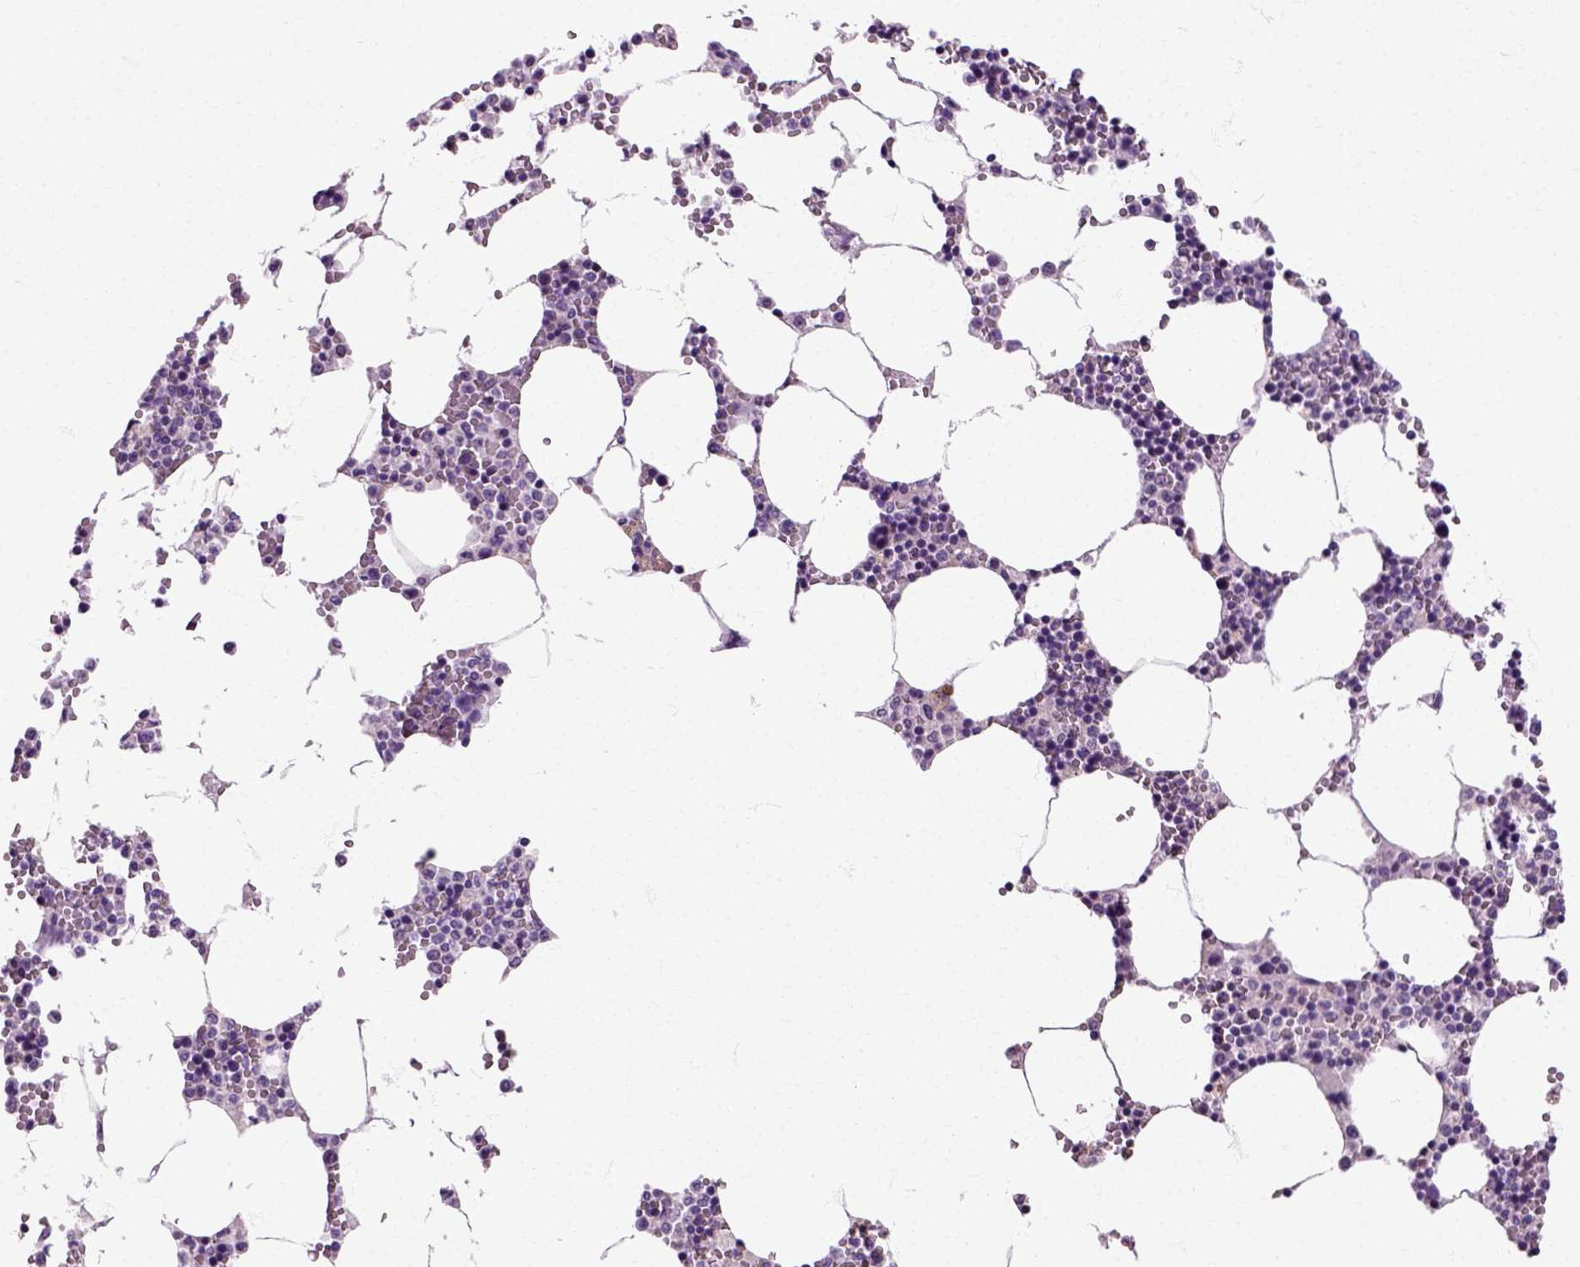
{"staining": {"intensity": "negative", "quantity": "none", "location": "none"}, "tissue": "bone marrow", "cell_type": "Hematopoietic cells", "image_type": "normal", "snomed": [{"axis": "morphology", "description": "Normal tissue, NOS"}, {"axis": "topography", "description": "Bone marrow"}], "caption": "Hematopoietic cells are negative for brown protein staining in normal bone marrow.", "gene": "HSPA2", "patient": {"sex": "female", "age": 64}}